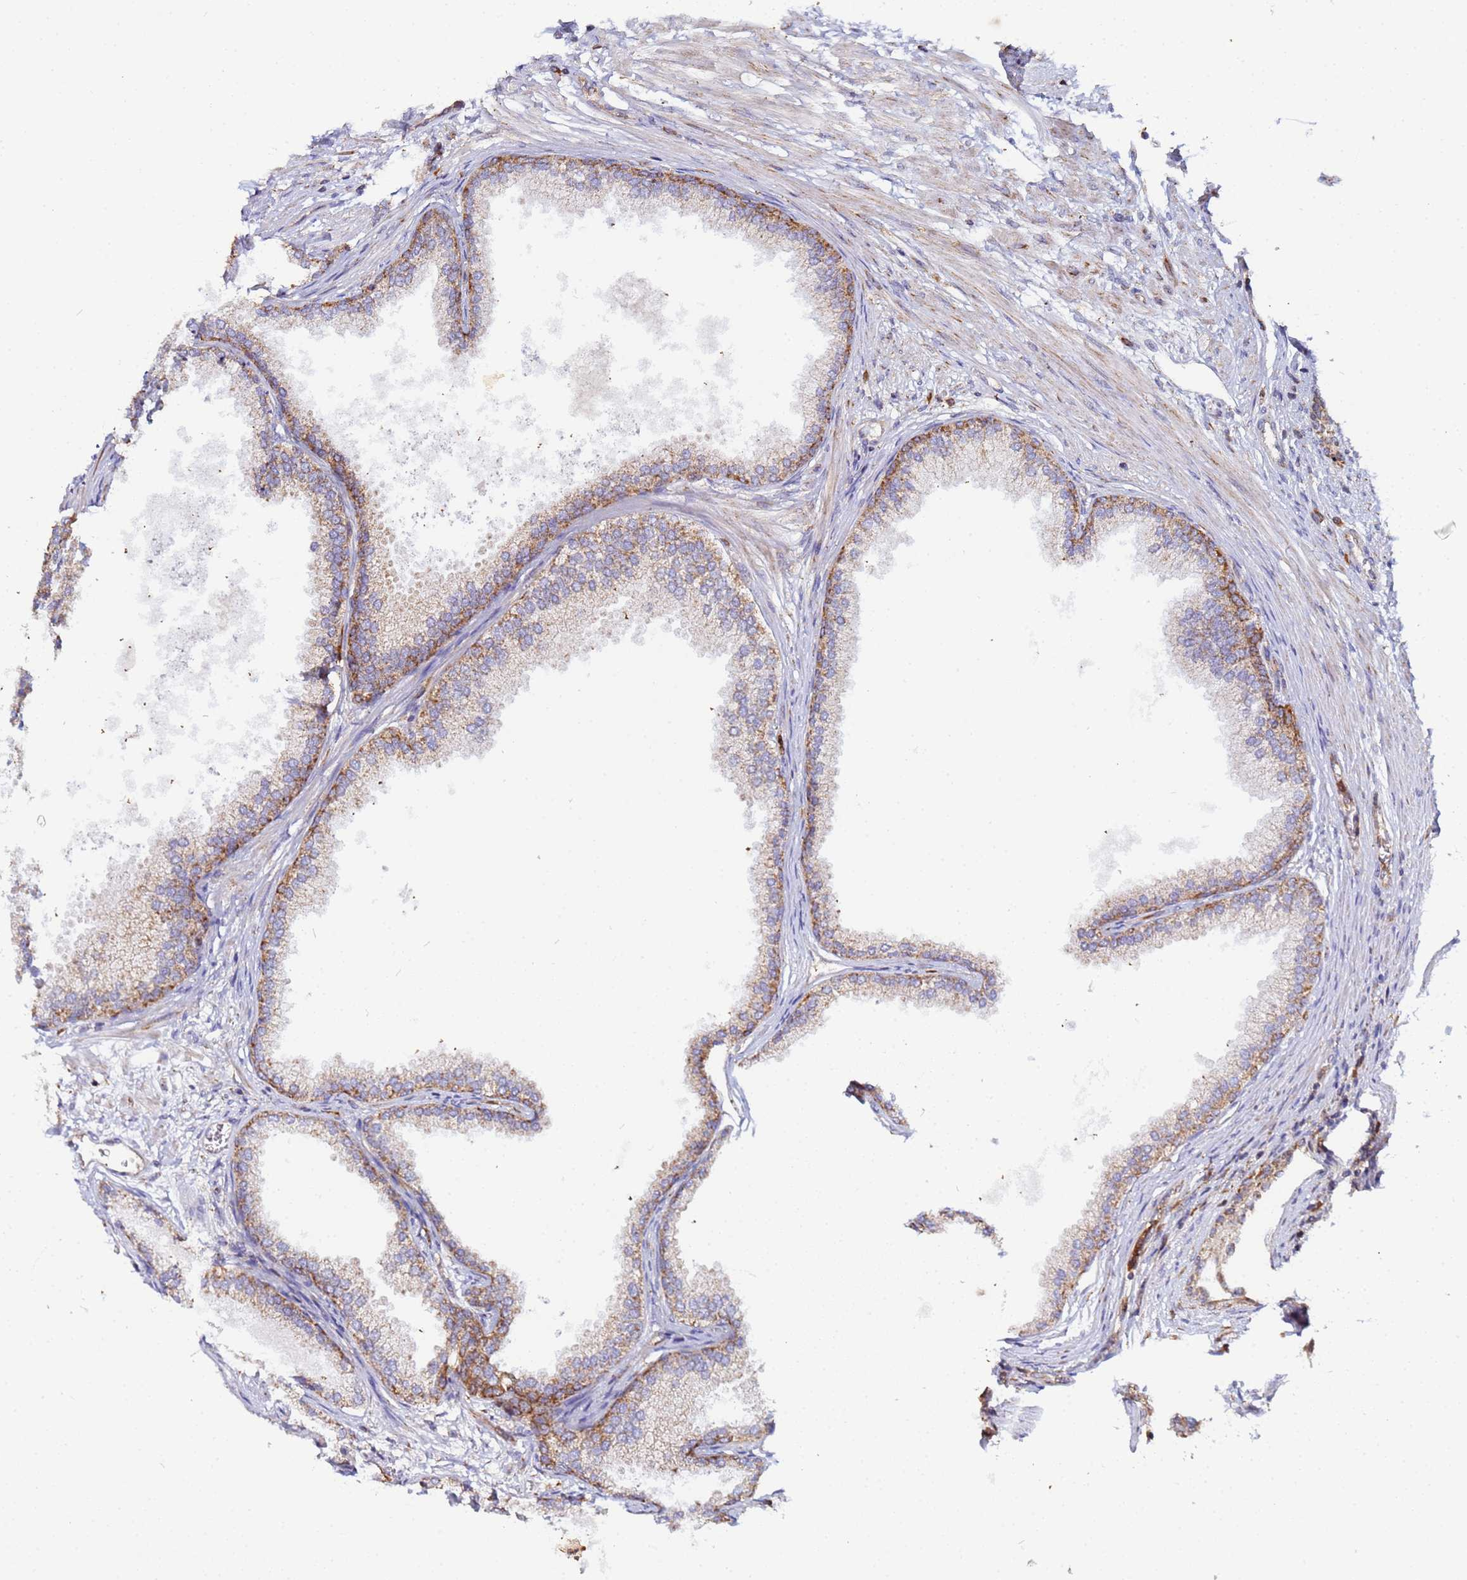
{"staining": {"intensity": "moderate", "quantity": ">75%", "location": "cytoplasmic/membranous"}, "tissue": "prostate", "cell_type": "Glandular cells", "image_type": "normal", "snomed": [{"axis": "morphology", "description": "Normal tissue, NOS"}, {"axis": "topography", "description": "Prostate"}], "caption": "Brown immunohistochemical staining in benign prostate demonstrates moderate cytoplasmic/membranous staining in about >75% of glandular cells. Using DAB (3,3'-diaminobenzidine) (brown) and hematoxylin (blue) stains, captured at high magnification using brightfield microscopy.", "gene": "CCDC127", "patient": {"sex": "male", "age": 76}}